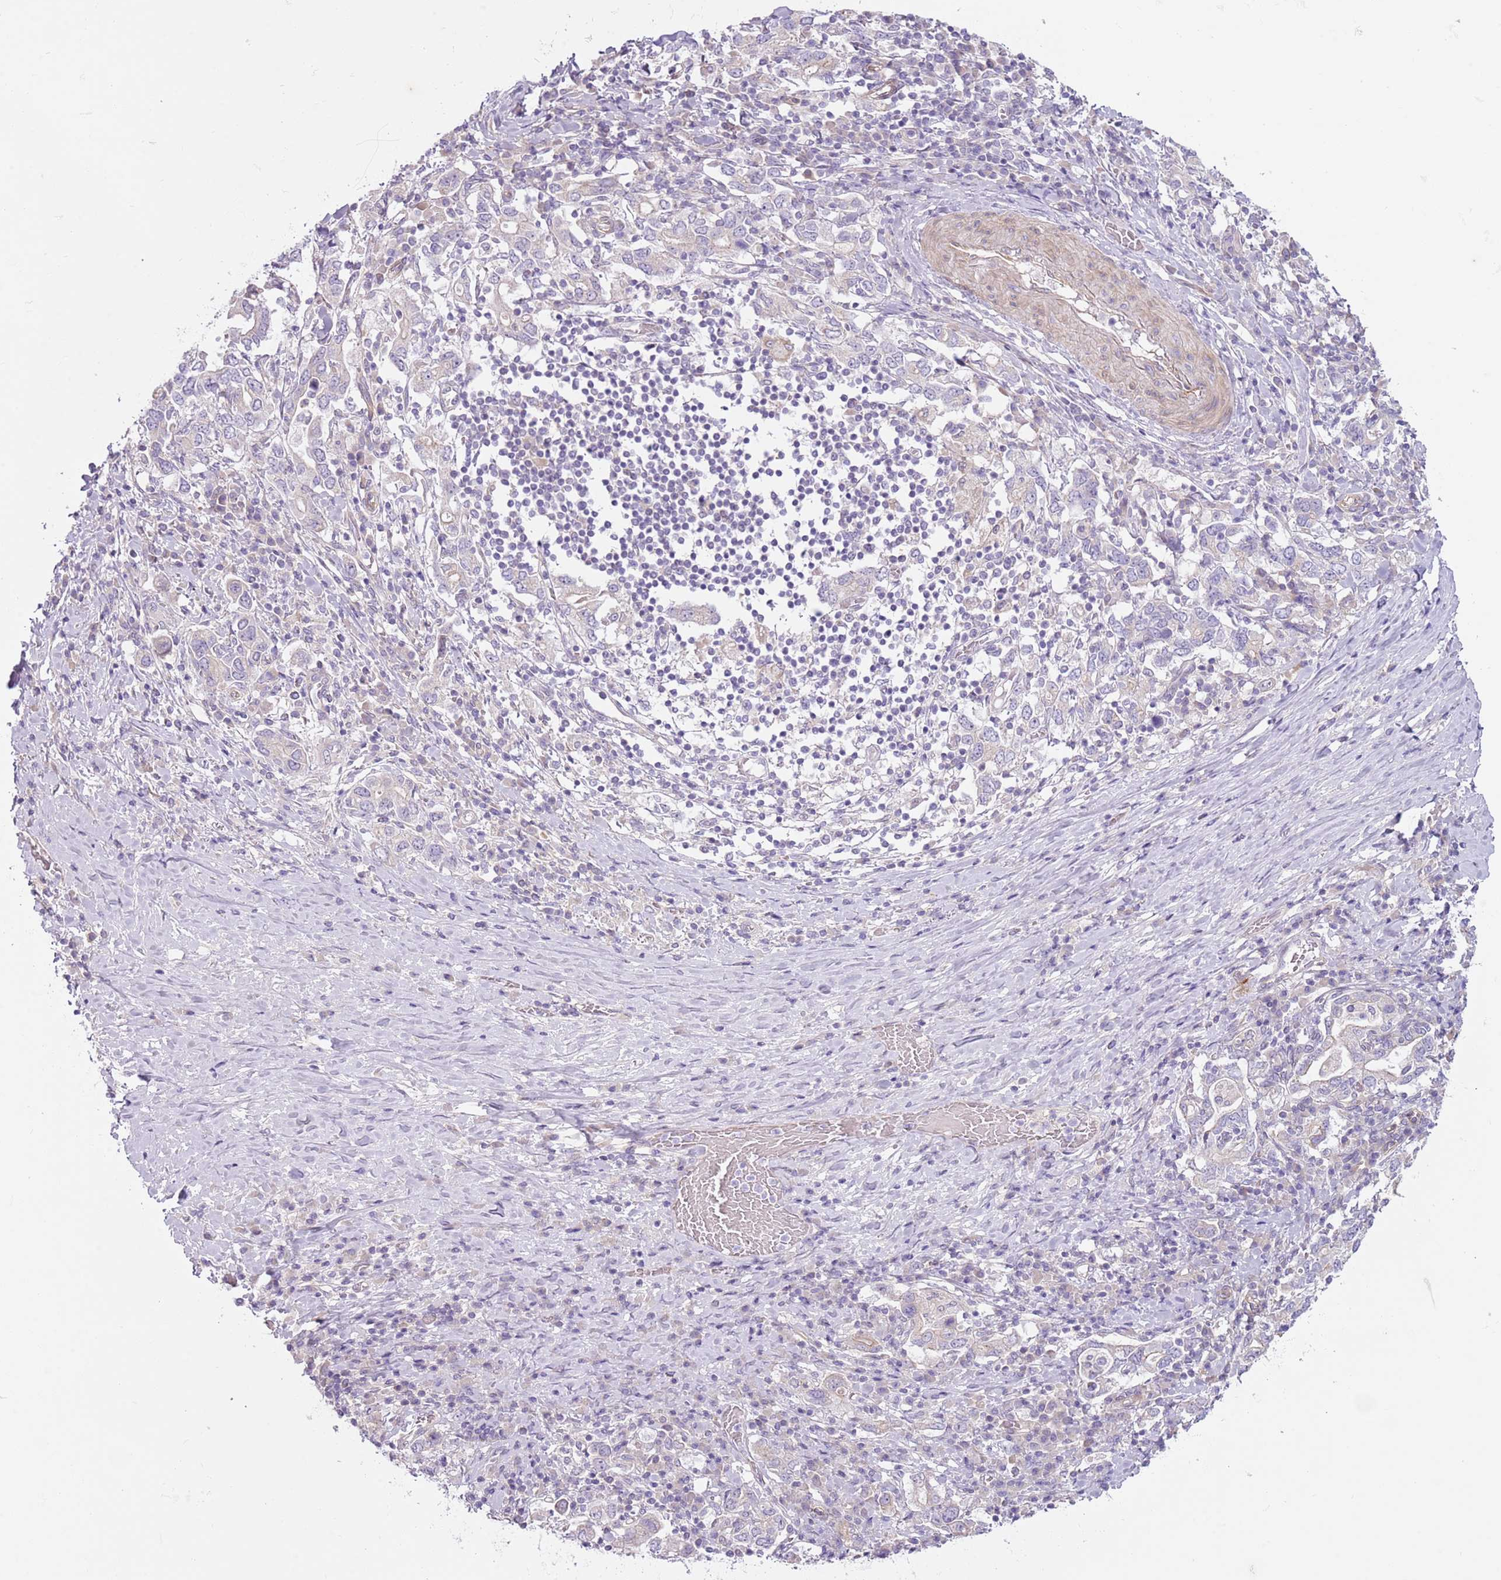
{"staining": {"intensity": "negative", "quantity": "none", "location": "none"}, "tissue": "stomach cancer", "cell_type": "Tumor cells", "image_type": "cancer", "snomed": [{"axis": "morphology", "description": "Adenocarcinoma, NOS"}, {"axis": "topography", "description": "Stomach, upper"}, {"axis": "topography", "description": "Stomach"}], "caption": "IHC histopathology image of neoplastic tissue: adenocarcinoma (stomach) stained with DAB exhibits no significant protein expression in tumor cells.", "gene": "MRO", "patient": {"sex": "male", "age": 62}}